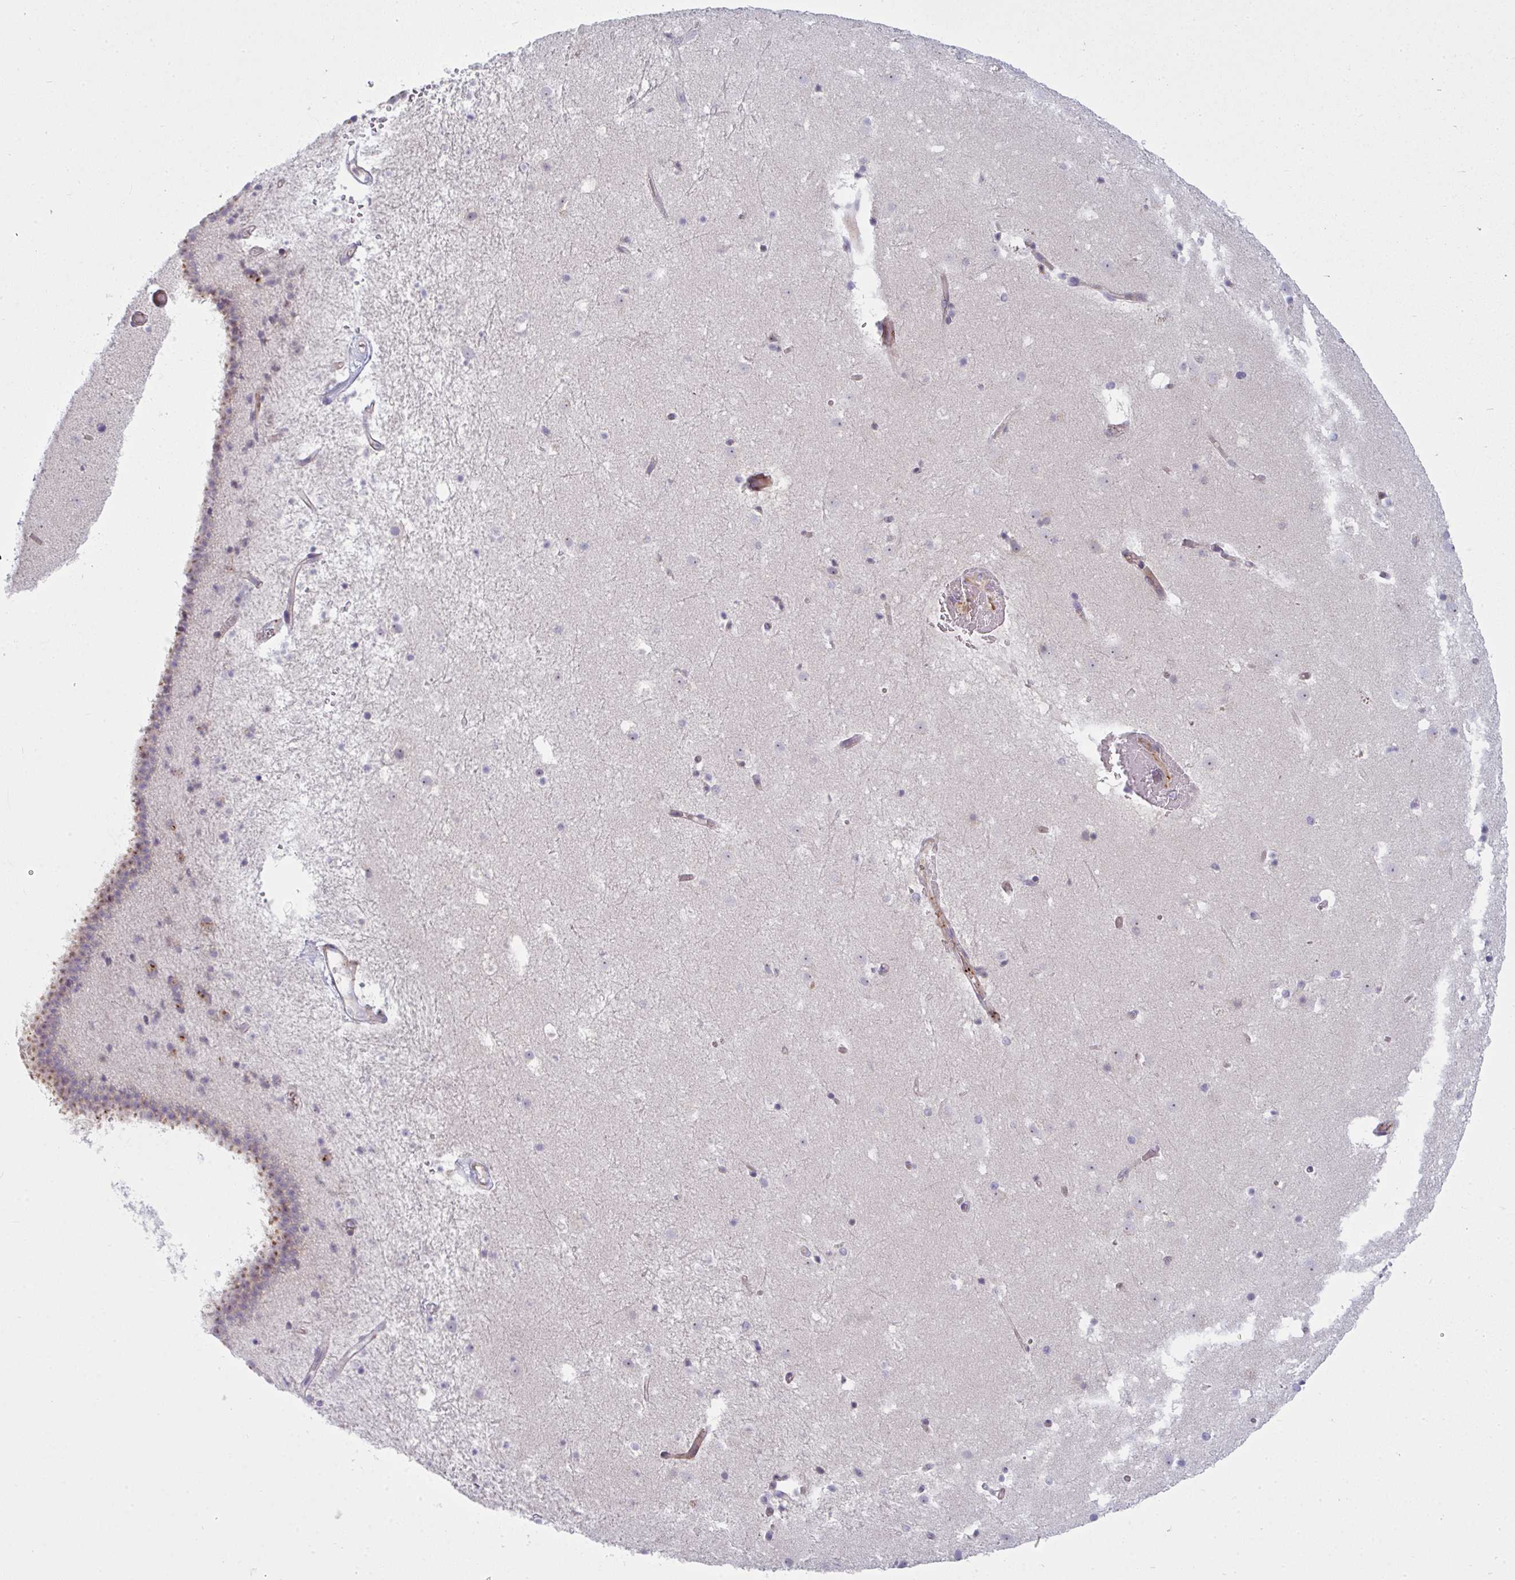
{"staining": {"intensity": "moderate", "quantity": "<25%", "location": "cytoplasmic/membranous"}, "tissue": "caudate", "cell_type": "Glial cells", "image_type": "normal", "snomed": [{"axis": "morphology", "description": "Normal tissue, NOS"}, {"axis": "topography", "description": "Lateral ventricle wall"}], "caption": "Immunohistochemical staining of benign caudate displays moderate cytoplasmic/membranous protein positivity in about <25% of glial cells.", "gene": "CD80", "patient": {"sex": "male", "age": 37}}